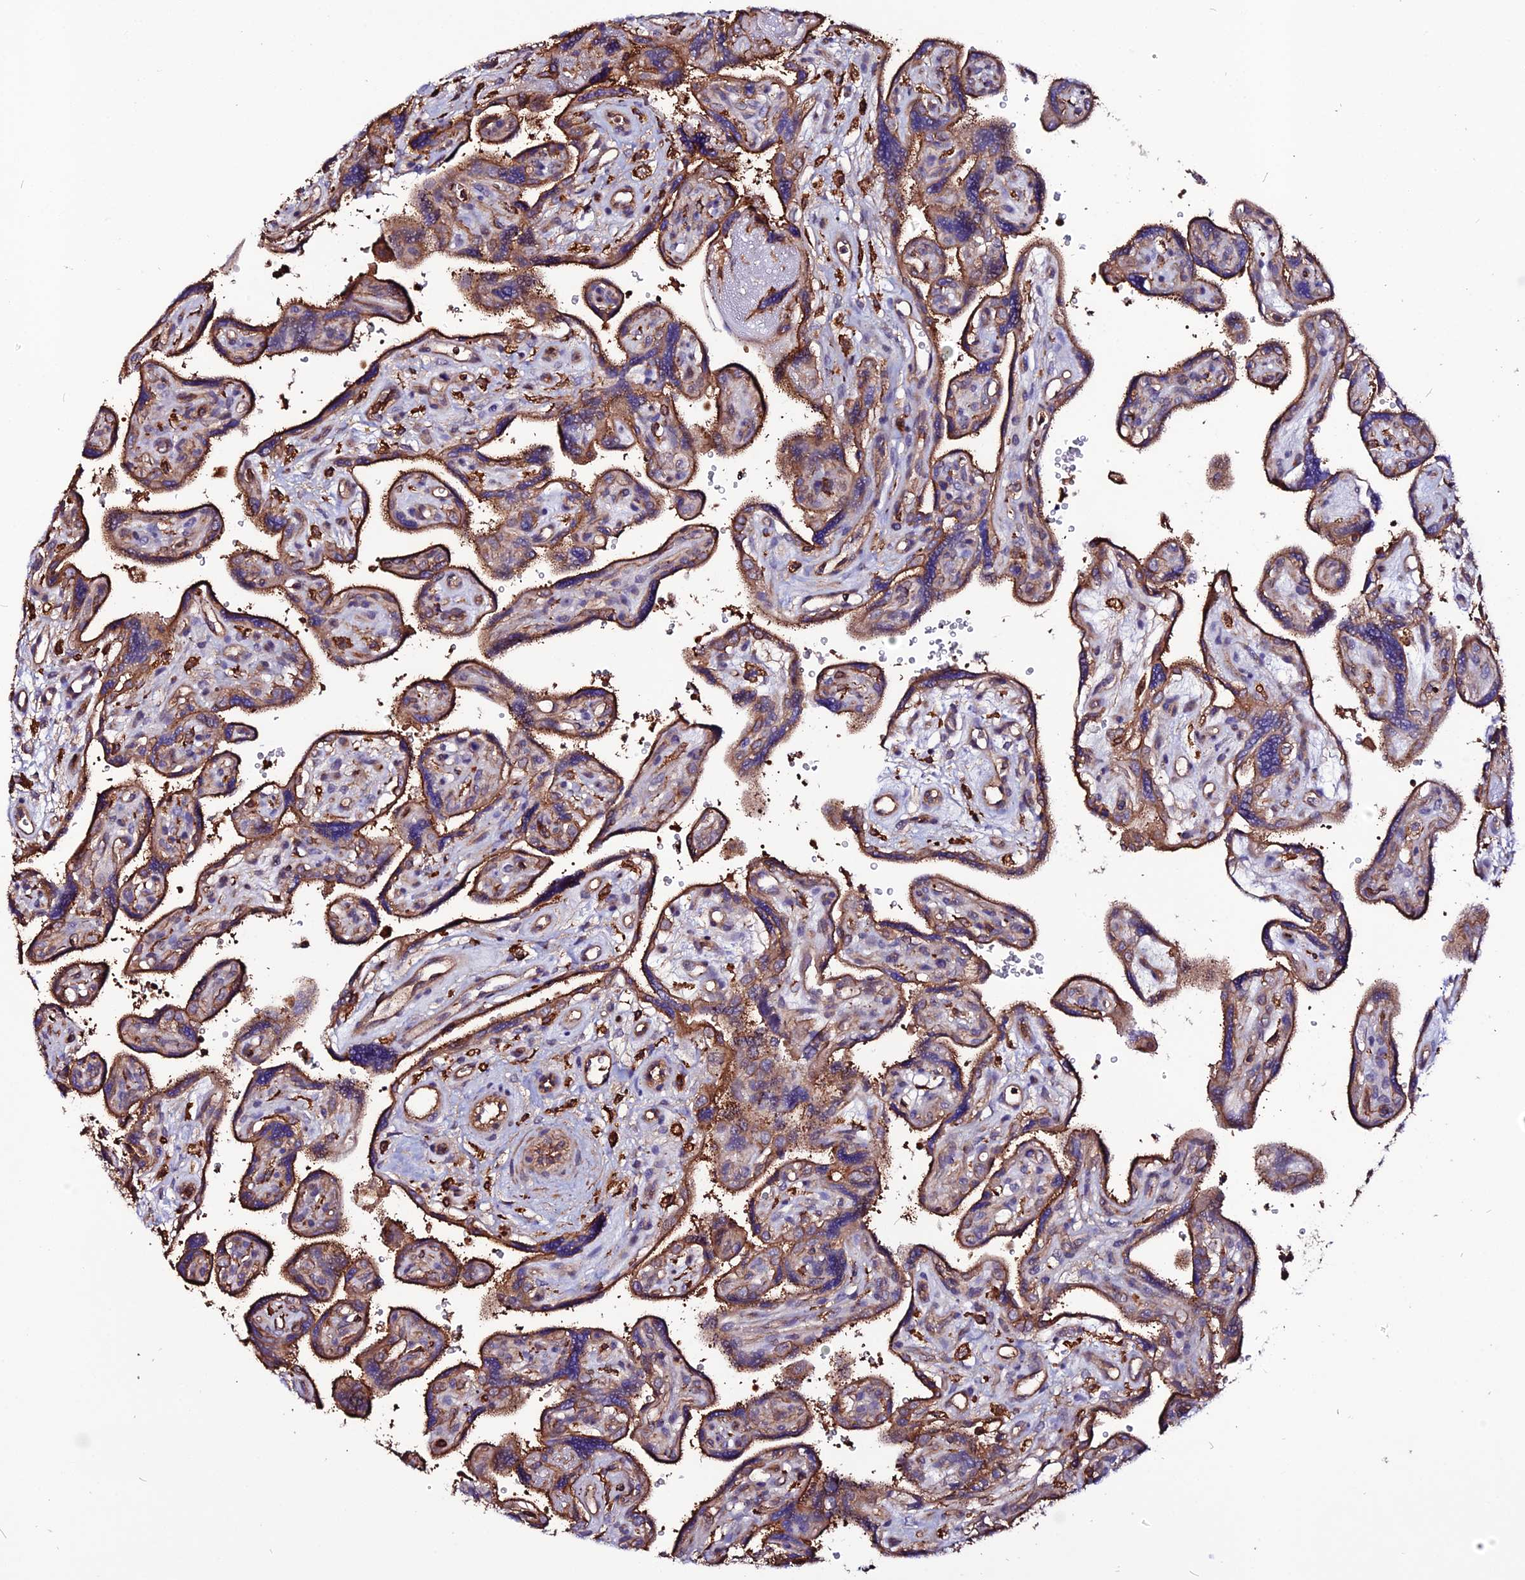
{"staining": {"intensity": "moderate", "quantity": ">75%", "location": "cytoplasmic/membranous"}, "tissue": "placenta", "cell_type": "Decidual cells", "image_type": "normal", "snomed": [{"axis": "morphology", "description": "Normal tissue, NOS"}, {"axis": "topography", "description": "Placenta"}], "caption": "DAB immunohistochemical staining of unremarkable human placenta demonstrates moderate cytoplasmic/membranous protein expression in about >75% of decidual cells. Using DAB (3,3'-diaminobenzidine) (brown) and hematoxylin (blue) stains, captured at high magnification using brightfield microscopy.", "gene": "USP17L10", "patient": {"sex": "female", "age": 39}}